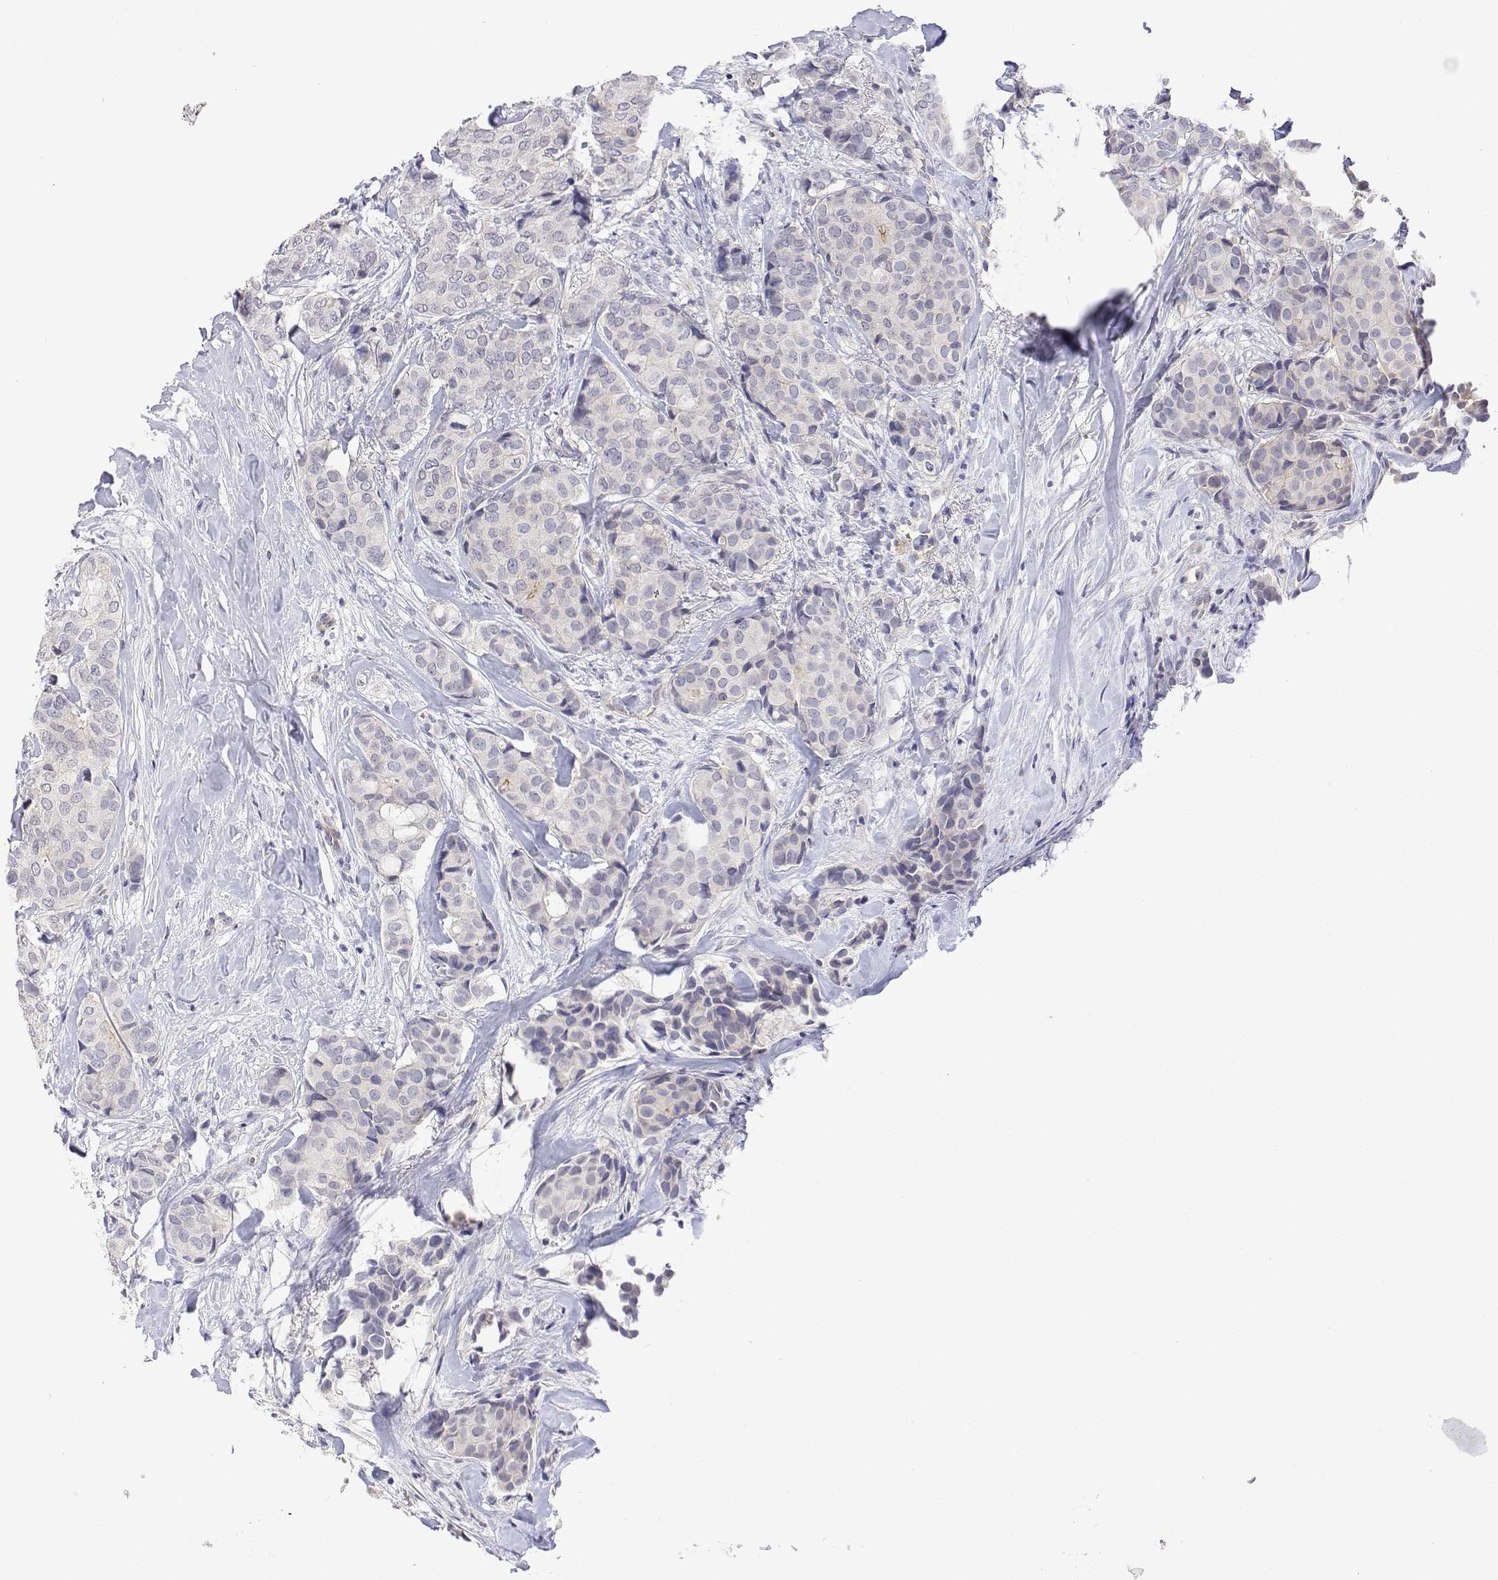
{"staining": {"intensity": "negative", "quantity": "none", "location": "none"}, "tissue": "breast cancer", "cell_type": "Tumor cells", "image_type": "cancer", "snomed": [{"axis": "morphology", "description": "Duct carcinoma"}, {"axis": "topography", "description": "Breast"}], "caption": "High power microscopy image of an IHC histopathology image of breast cancer (invasive ductal carcinoma), revealing no significant staining in tumor cells.", "gene": "PLCB1", "patient": {"sex": "female", "age": 75}}